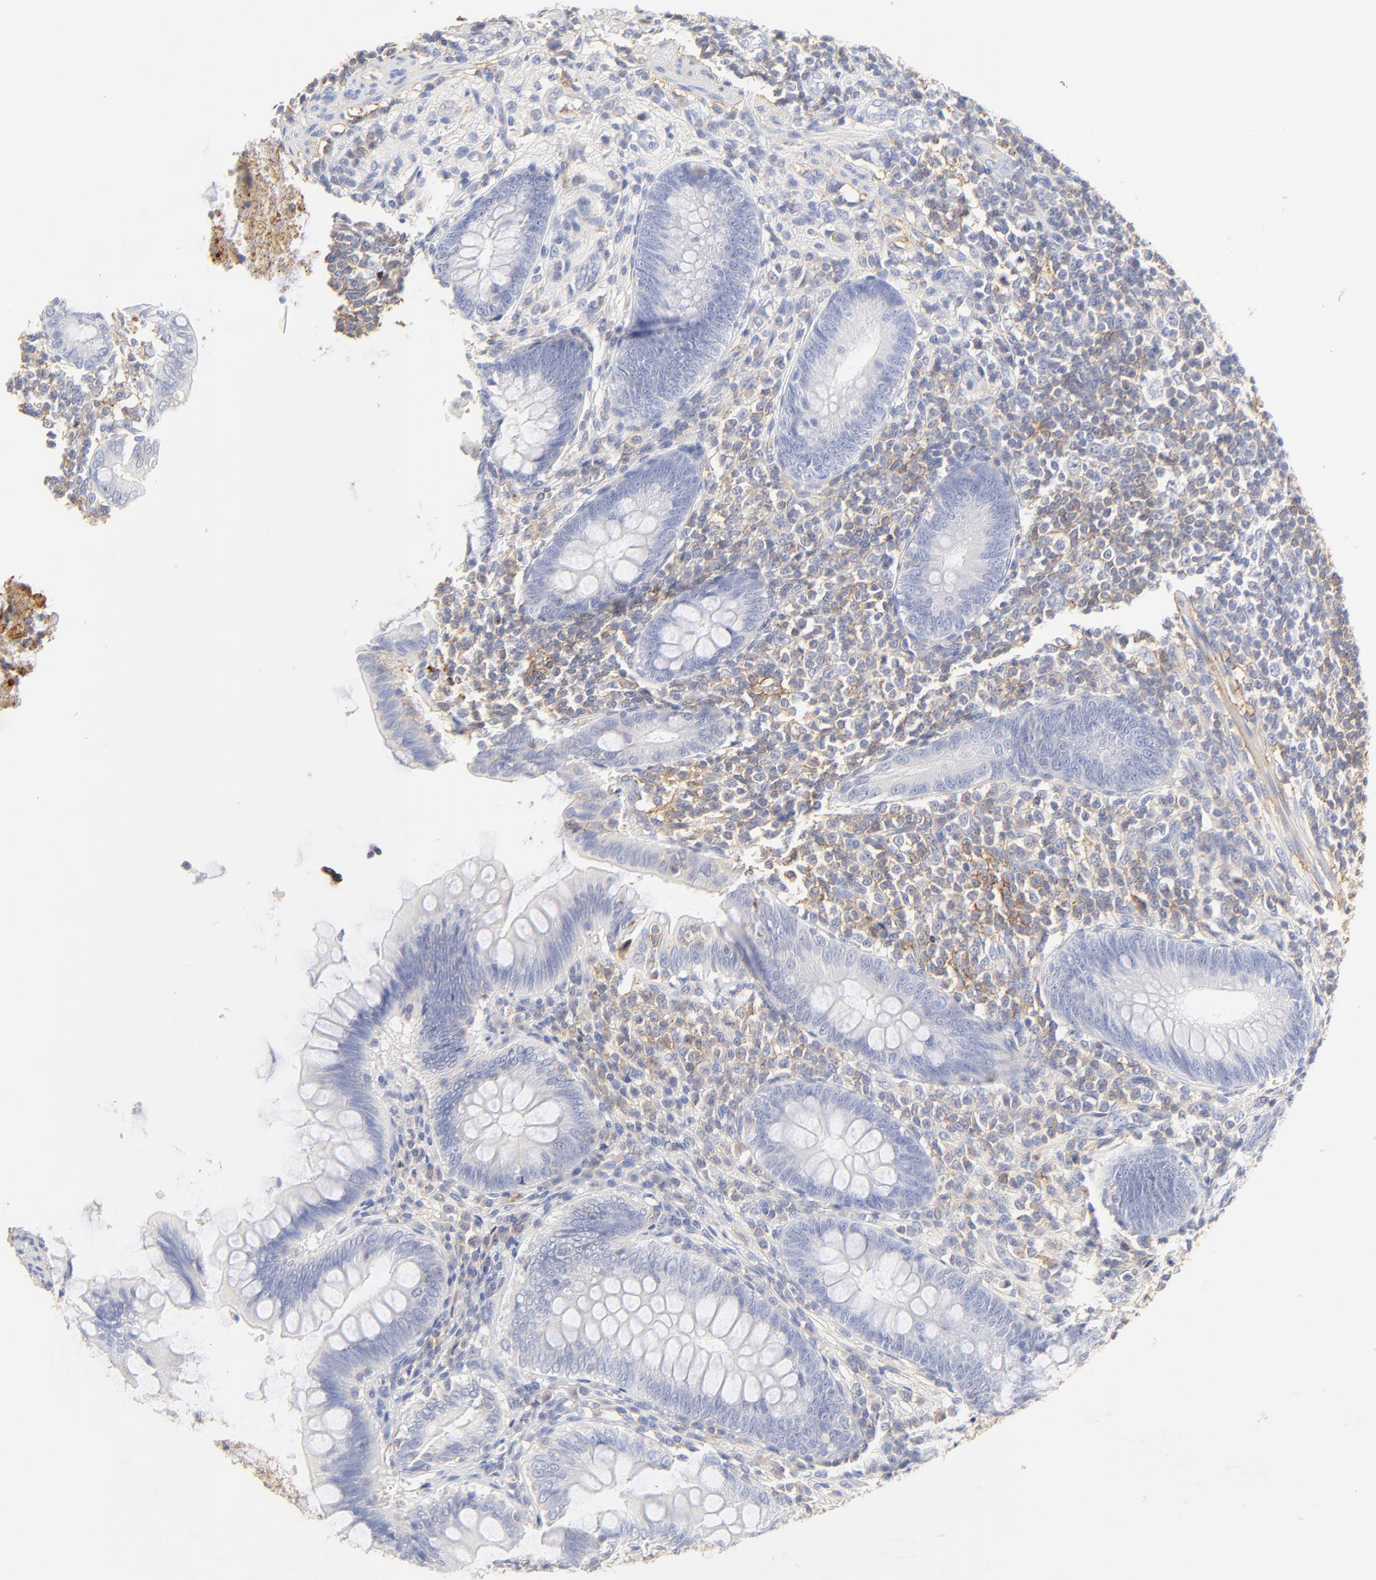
{"staining": {"intensity": "negative", "quantity": "none", "location": "none"}, "tissue": "appendix", "cell_type": "Glandular cells", "image_type": "normal", "snomed": [{"axis": "morphology", "description": "Normal tissue, NOS"}, {"axis": "topography", "description": "Appendix"}], "caption": "Immunohistochemistry (IHC) histopathology image of unremarkable appendix: appendix stained with DAB displays no significant protein positivity in glandular cells.", "gene": "MDGA2", "patient": {"sex": "female", "age": 66}}